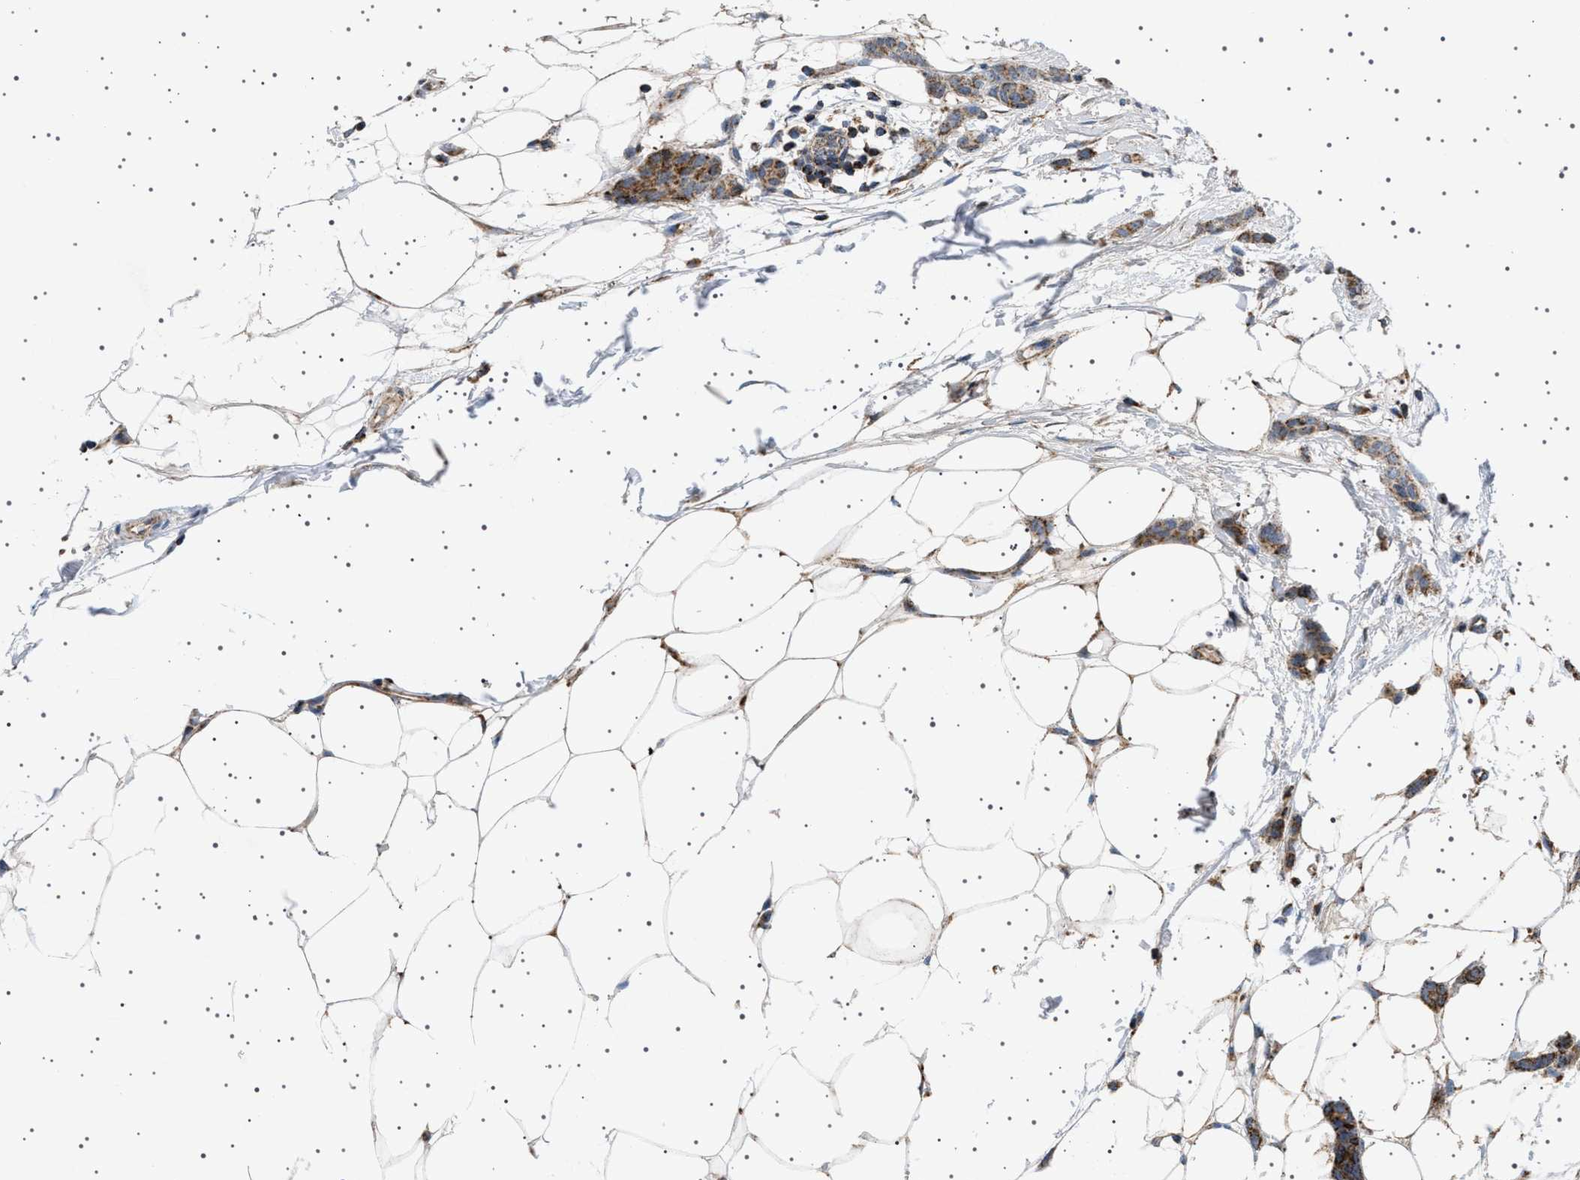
{"staining": {"intensity": "moderate", "quantity": ">75%", "location": "cytoplasmic/membranous"}, "tissue": "breast cancer", "cell_type": "Tumor cells", "image_type": "cancer", "snomed": [{"axis": "morphology", "description": "Lobular carcinoma"}, {"axis": "topography", "description": "Skin"}, {"axis": "topography", "description": "Breast"}], "caption": "This is an image of IHC staining of lobular carcinoma (breast), which shows moderate staining in the cytoplasmic/membranous of tumor cells.", "gene": "UBXN8", "patient": {"sex": "female", "age": 46}}